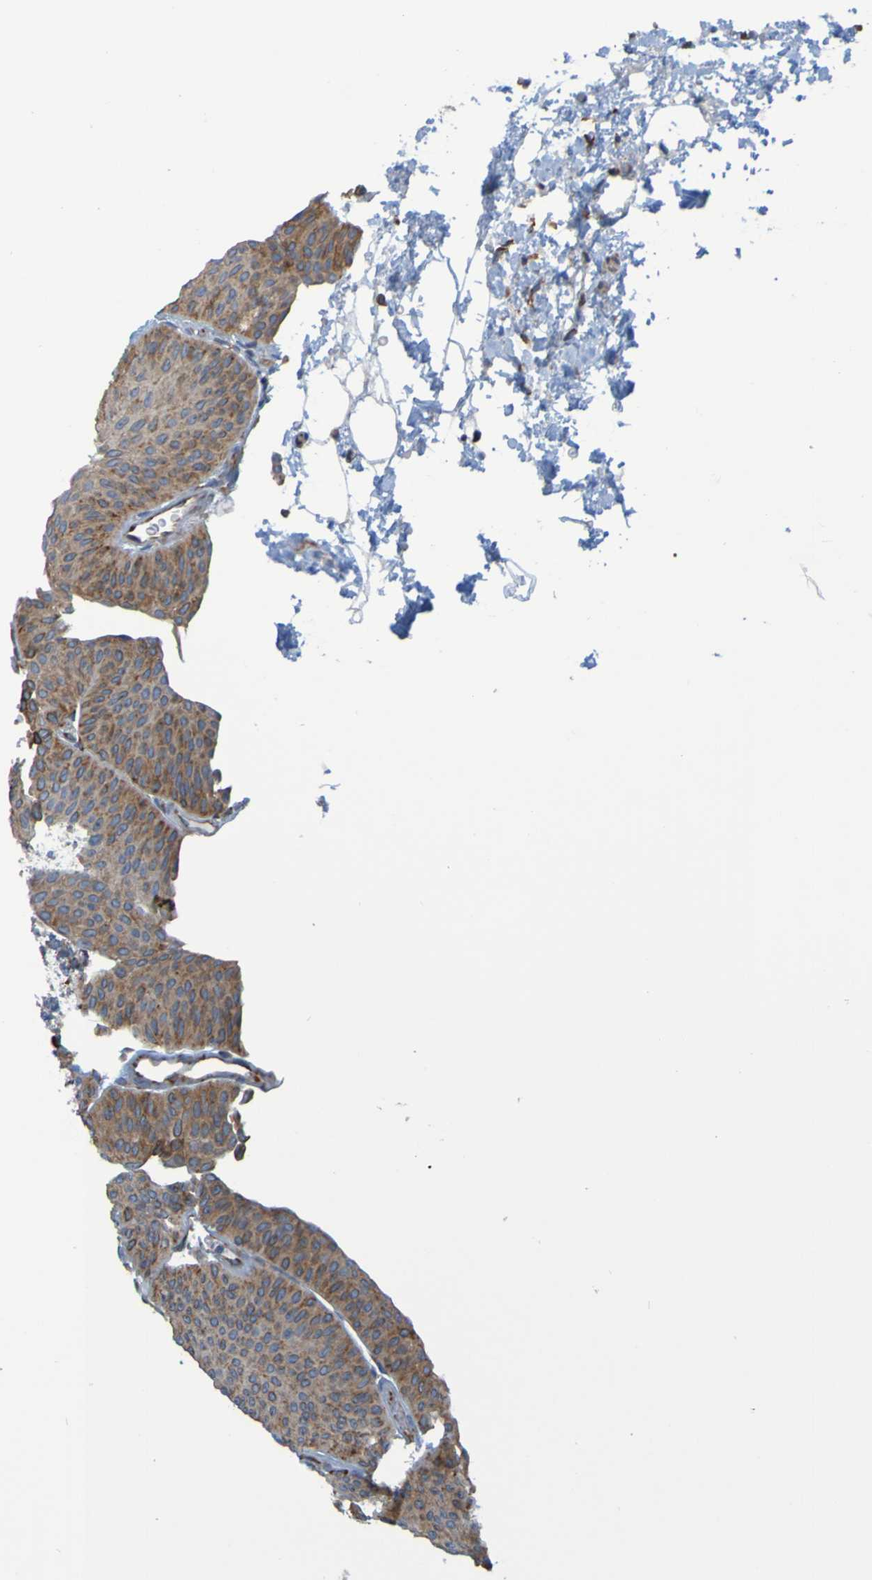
{"staining": {"intensity": "moderate", "quantity": "25%-75%", "location": "cytoplasmic/membranous"}, "tissue": "urothelial cancer", "cell_type": "Tumor cells", "image_type": "cancer", "snomed": [{"axis": "morphology", "description": "Urothelial carcinoma, Low grade"}, {"axis": "topography", "description": "Urinary bladder"}], "caption": "Urothelial carcinoma (low-grade) stained with a protein marker reveals moderate staining in tumor cells.", "gene": "SSR1", "patient": {"sex": "female", "age": 60}}